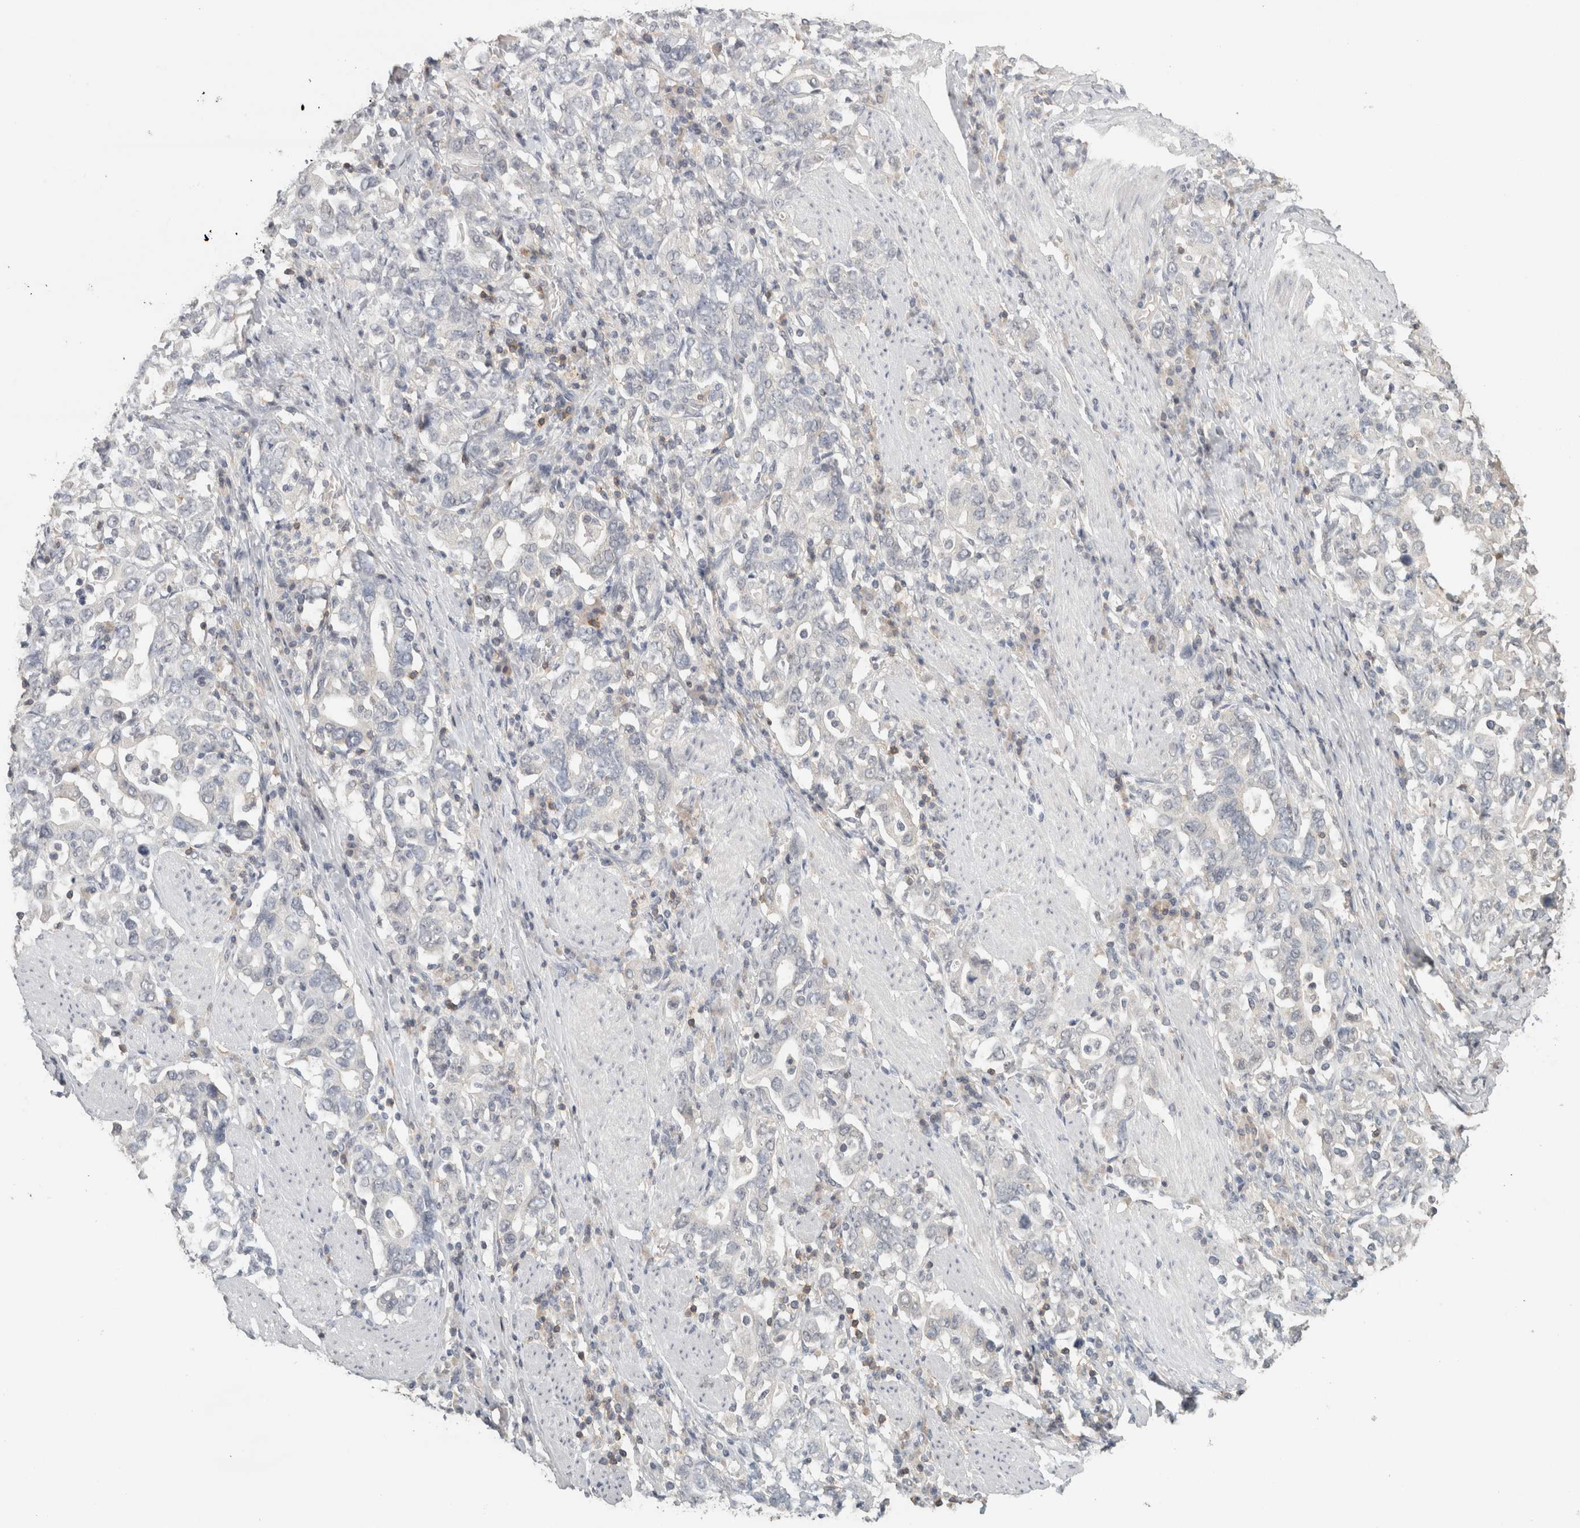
{"staining": {"intensity": "negative", "quantity": "none", "location": "none"}, "tissue": "stomach cancer", "cell_type": "Tumor cells", "image_type": "cancer", "snomed": [{"axis": "morphology", "description": "Adenocarcinoma, NOS"}, {"axis": "topography", "description": "Stomach, upper"}], "caption": "High magnification brightfield microscopy of adenocarcinoma (stomach) stained with DAB (brown) and counterstained with hematoxylin (blue): tumor cells show no significant staining. (DAB (3,3'-diaminobenzidine) IHC, high magnification).", "gene": "TRAT1", "patient": {"sex": "male", "age": 62}}